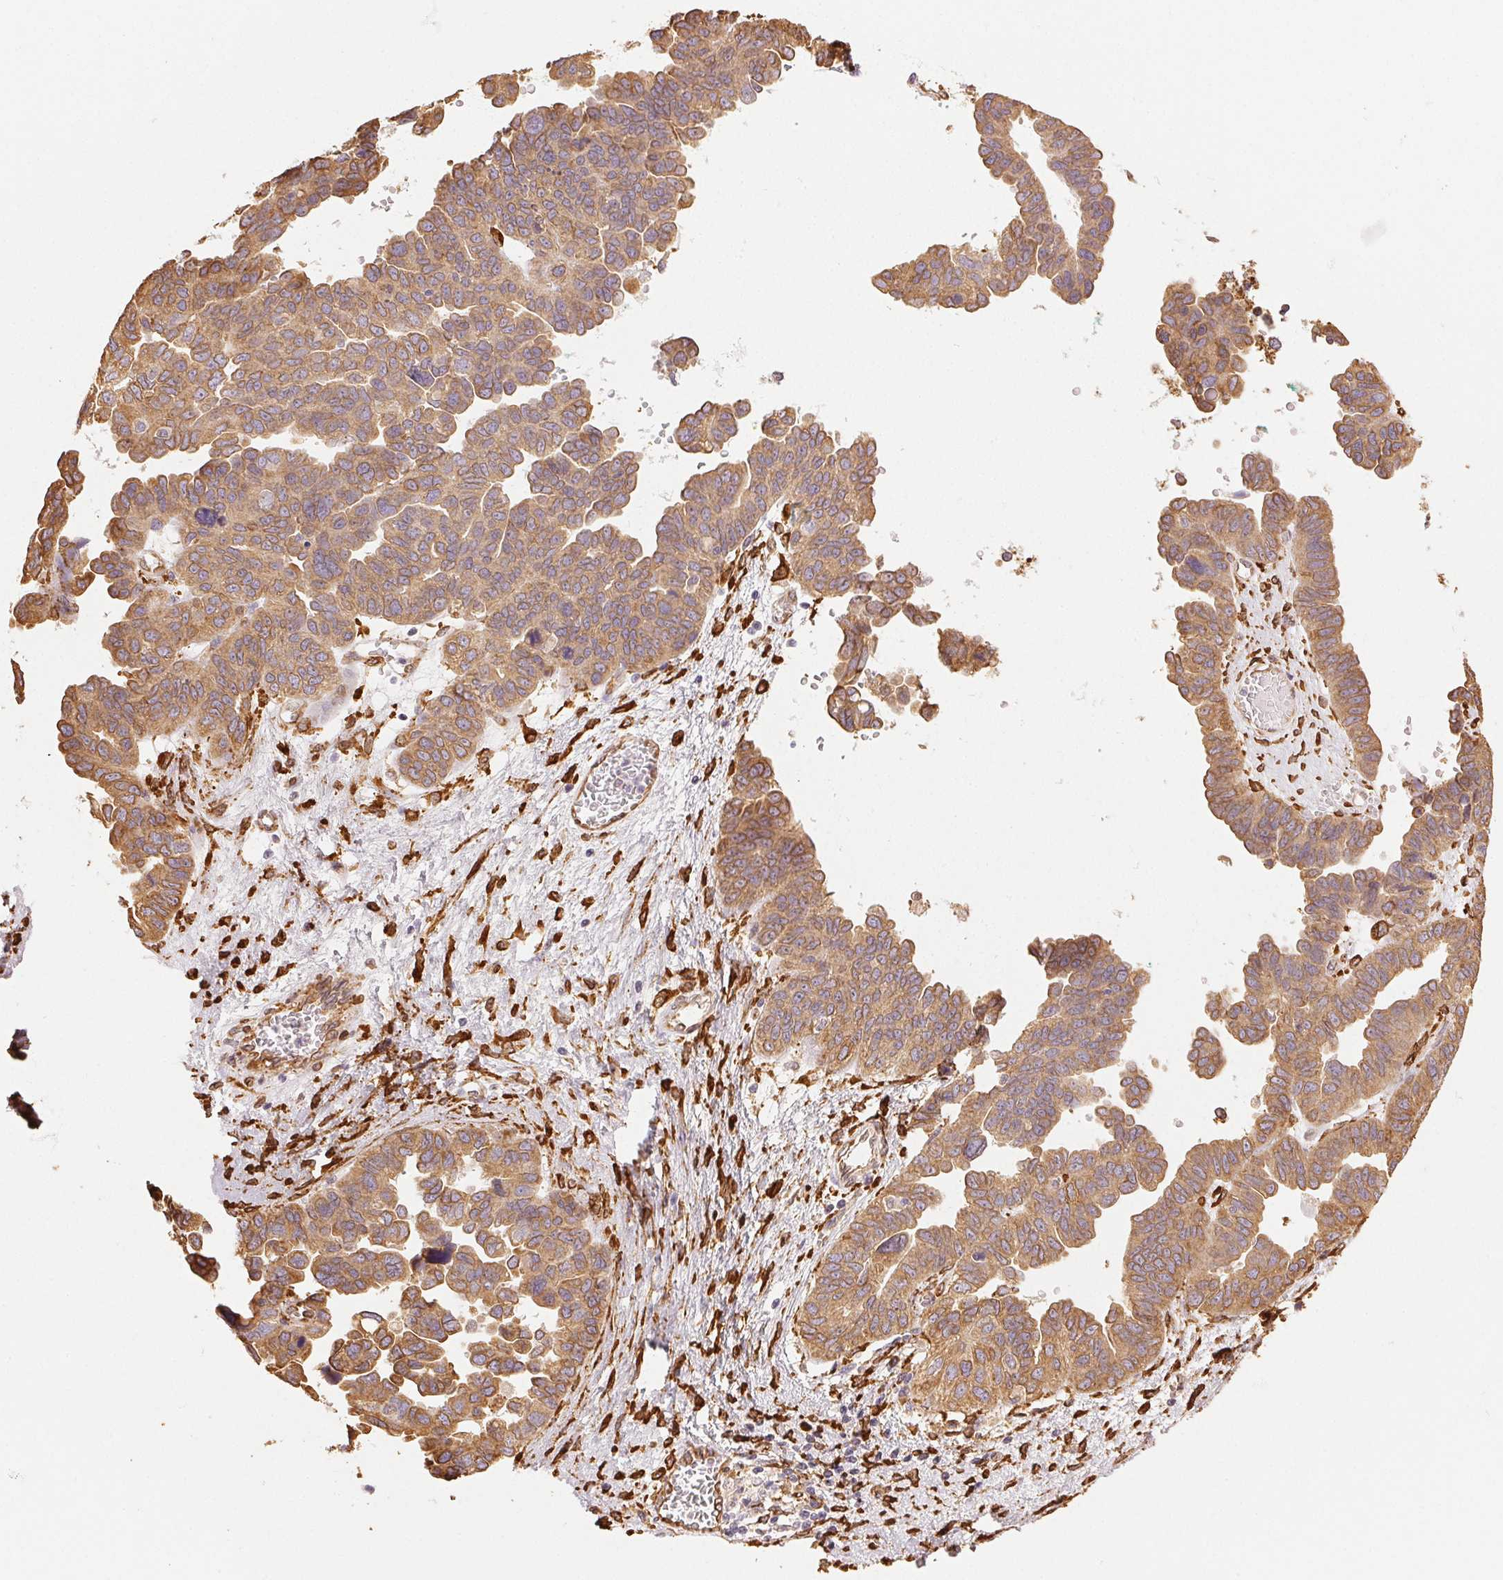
{"staining": {"intensity": "moderate", "quantity": ">75%", "location": "cytoplasmic/membranous"}, "tissue": "ovarian cancer", "cell_type": "Tumor cells", "image_type": "cancer", "snomed": [{"axis": "morphology", "description": "Cystadenocarcinoma, serous, NOS"}, {"axis": "topography", "description": "Ovary"}], "caption": "There is medium levels of moderate cytoplasmic/membranous positivity in tumor cells of serous cystadenocarcinoma (ovarian), as demonstrated by immunohistochemical staining (brown color).", "gene": "RCN3", "patient": {"sex": "female", "age": 64}}